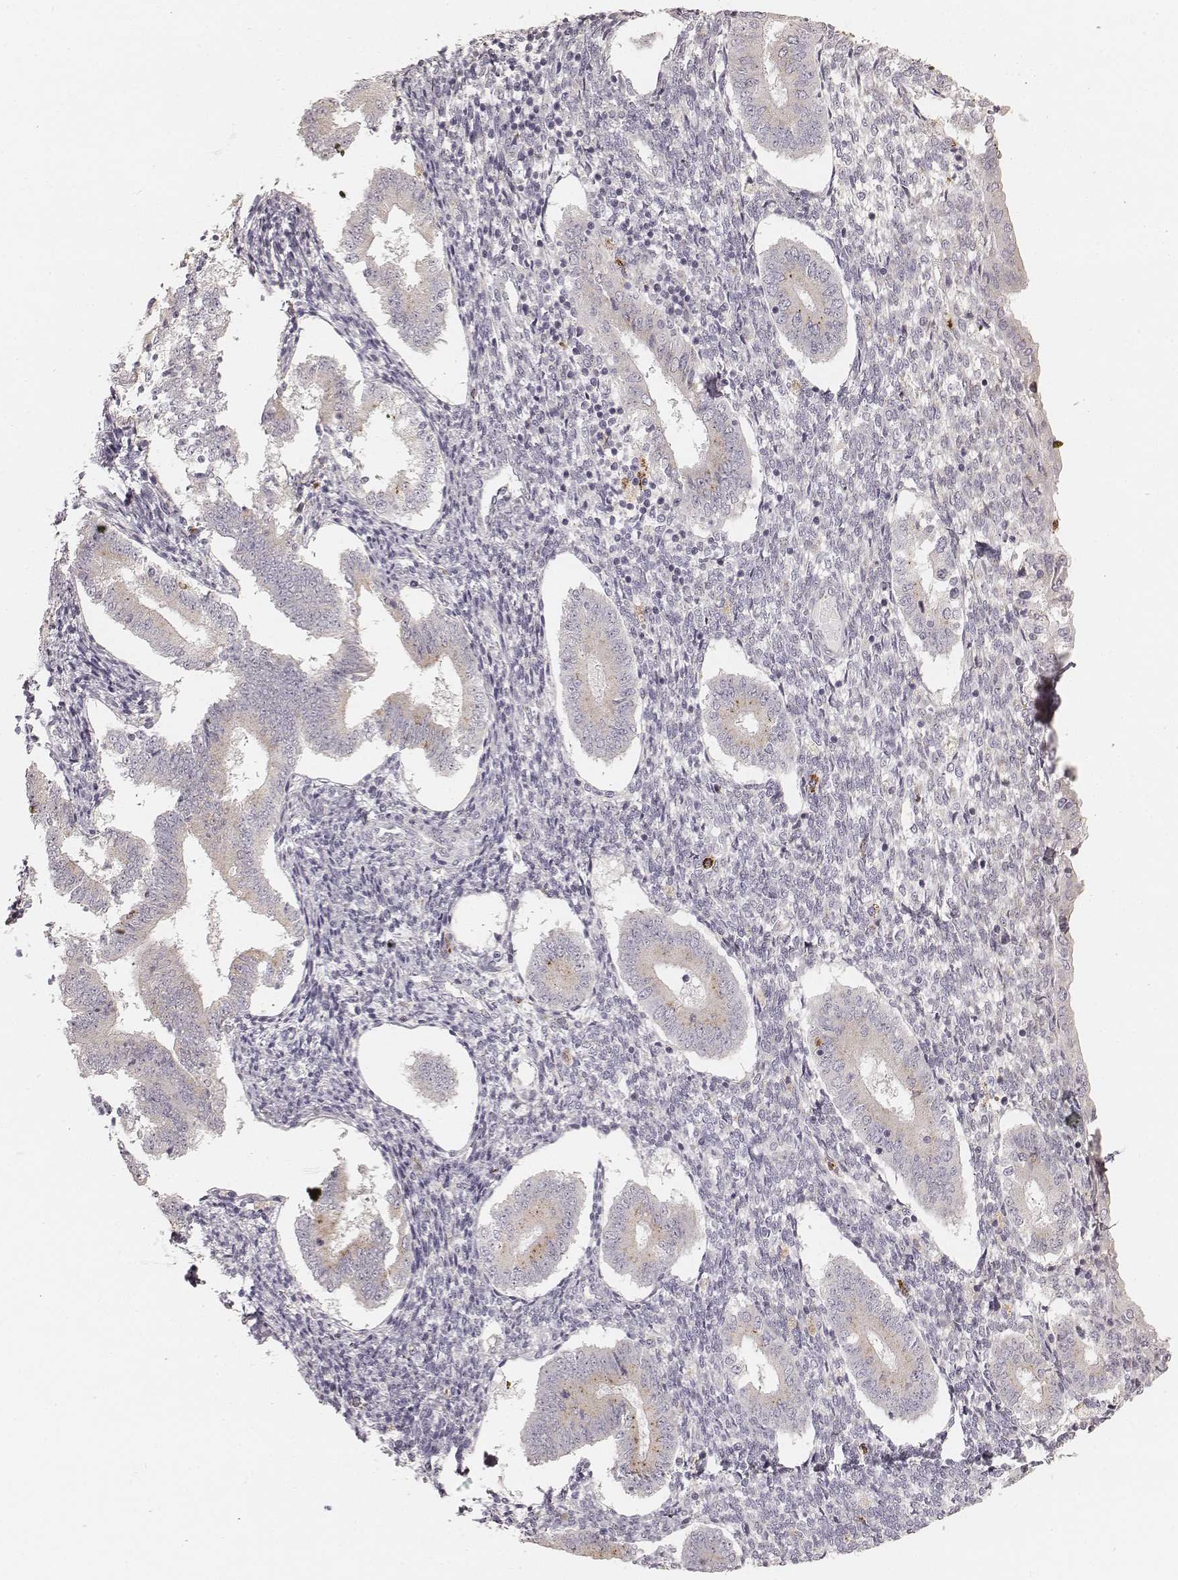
{"staining": {"intensity": "negative", "quantity": "none", "location": "none"}, "tissue": "endometrium", "cell_type": "Cells in endometrial stroma", "image_type": "normal", "snomed": [{"axis": "morphology", "description": "Normal tissue, NOS"}, {"axis": "topography", "description": "Endometrium"}], "caption": "Cells in endometrial stroma show no significant positivity in benign endometrium. (DAB IHC visualized using brightfield microscopy, high magnification).", "gene": "ABCA7", "patient": {"sex": "female", "age": 40}}